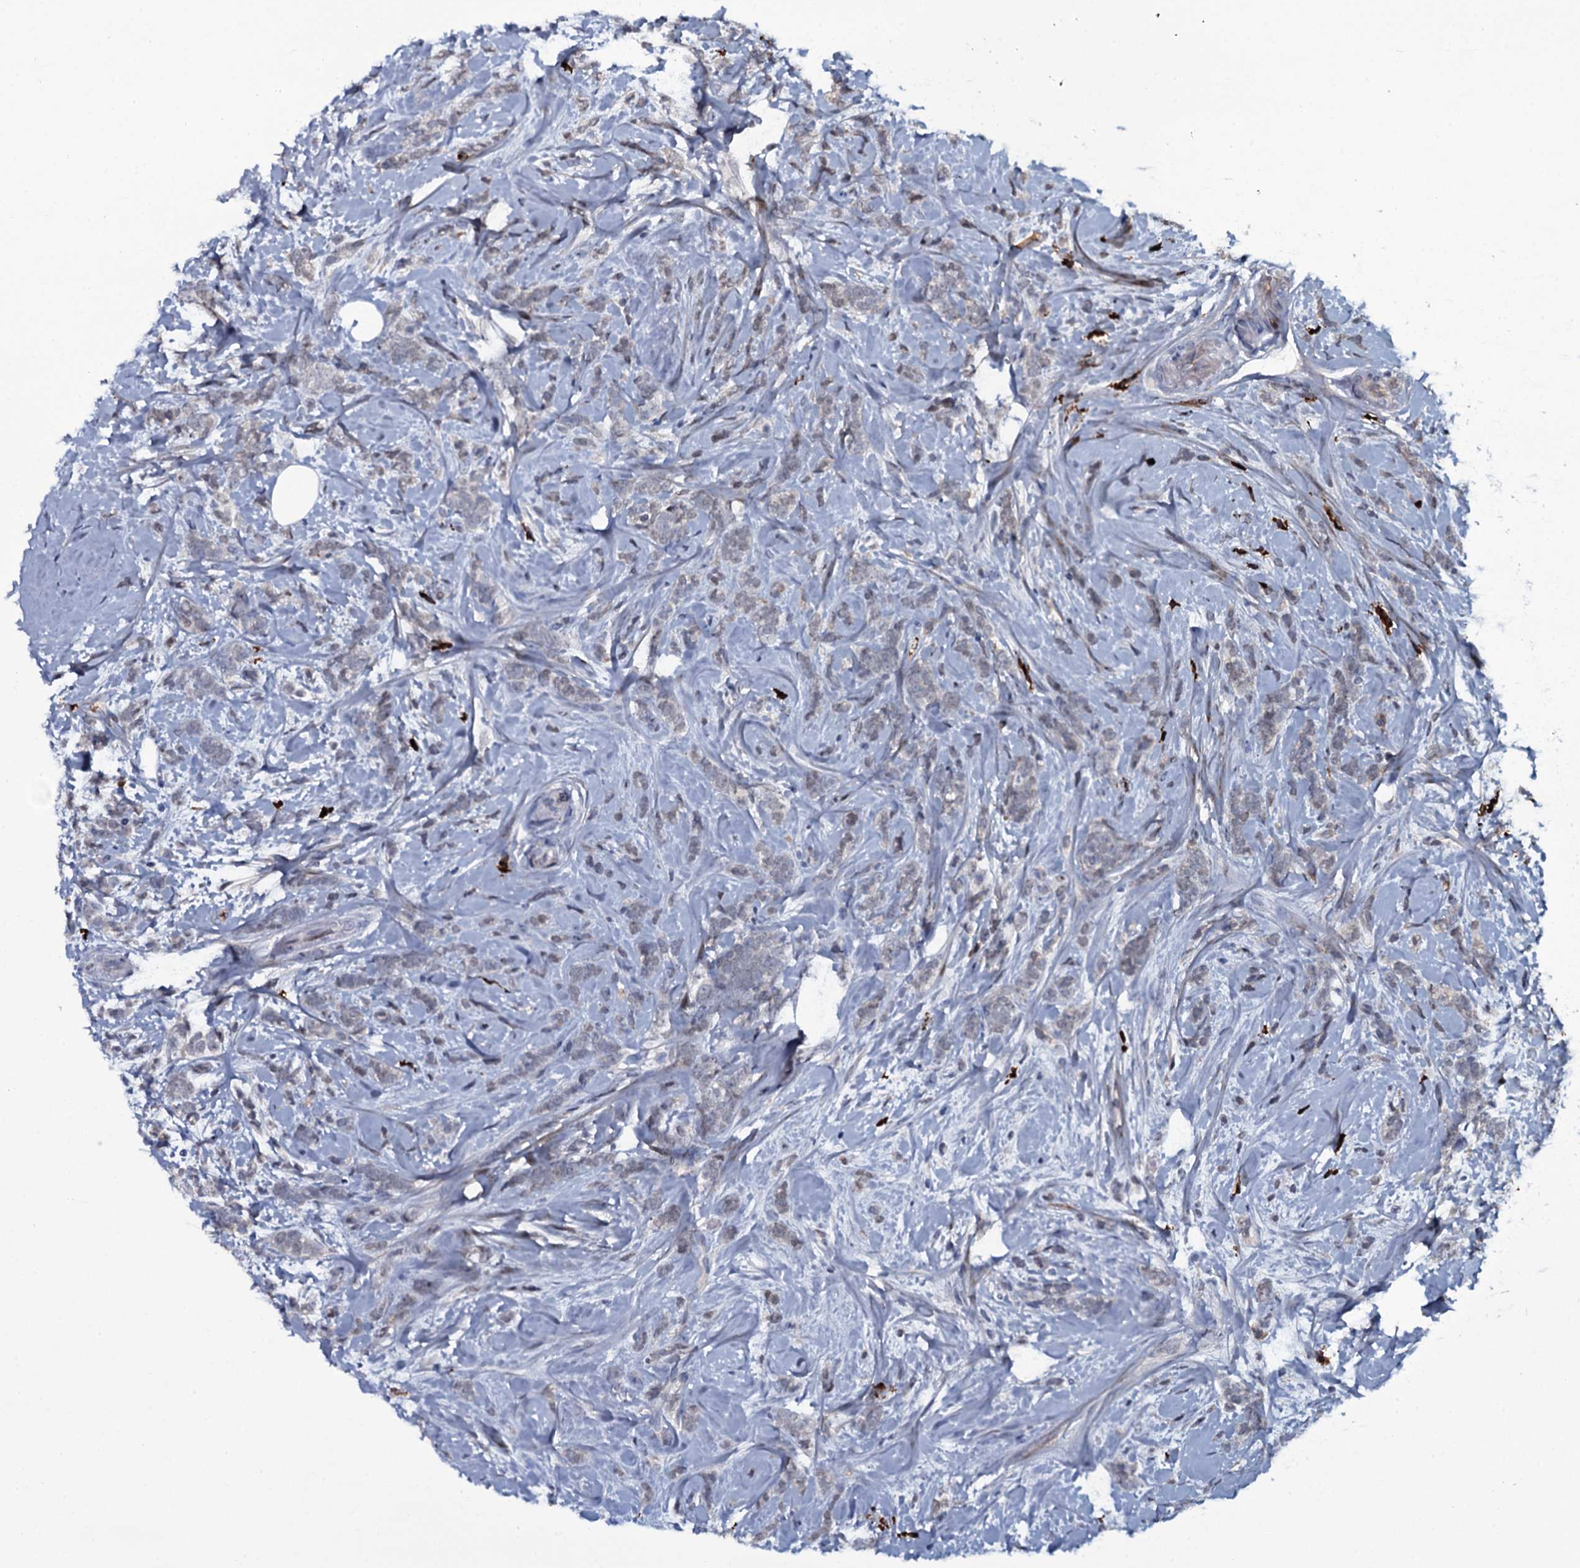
{"staining": {"intensity": "weak", "quantity": "25%-75%", "location": "cytoplasmic/membranous"}, "tissue": "breast cancer", "cell_type": "Tumor cells", "image_type": "cancer", "snomed": [{"axis": "morphology", "description": "Lobular carcinoma"}, {"axis": "topography", "description": "Breast"}], "caption": "A low amount of weak cytoplasmic/membranous positivity is identified in about 25%-75% of tumor cells in lobular carcinoma (breast) tissue.", "gene": "LYG2", "patient": {"sex": "female", "age": 58}}